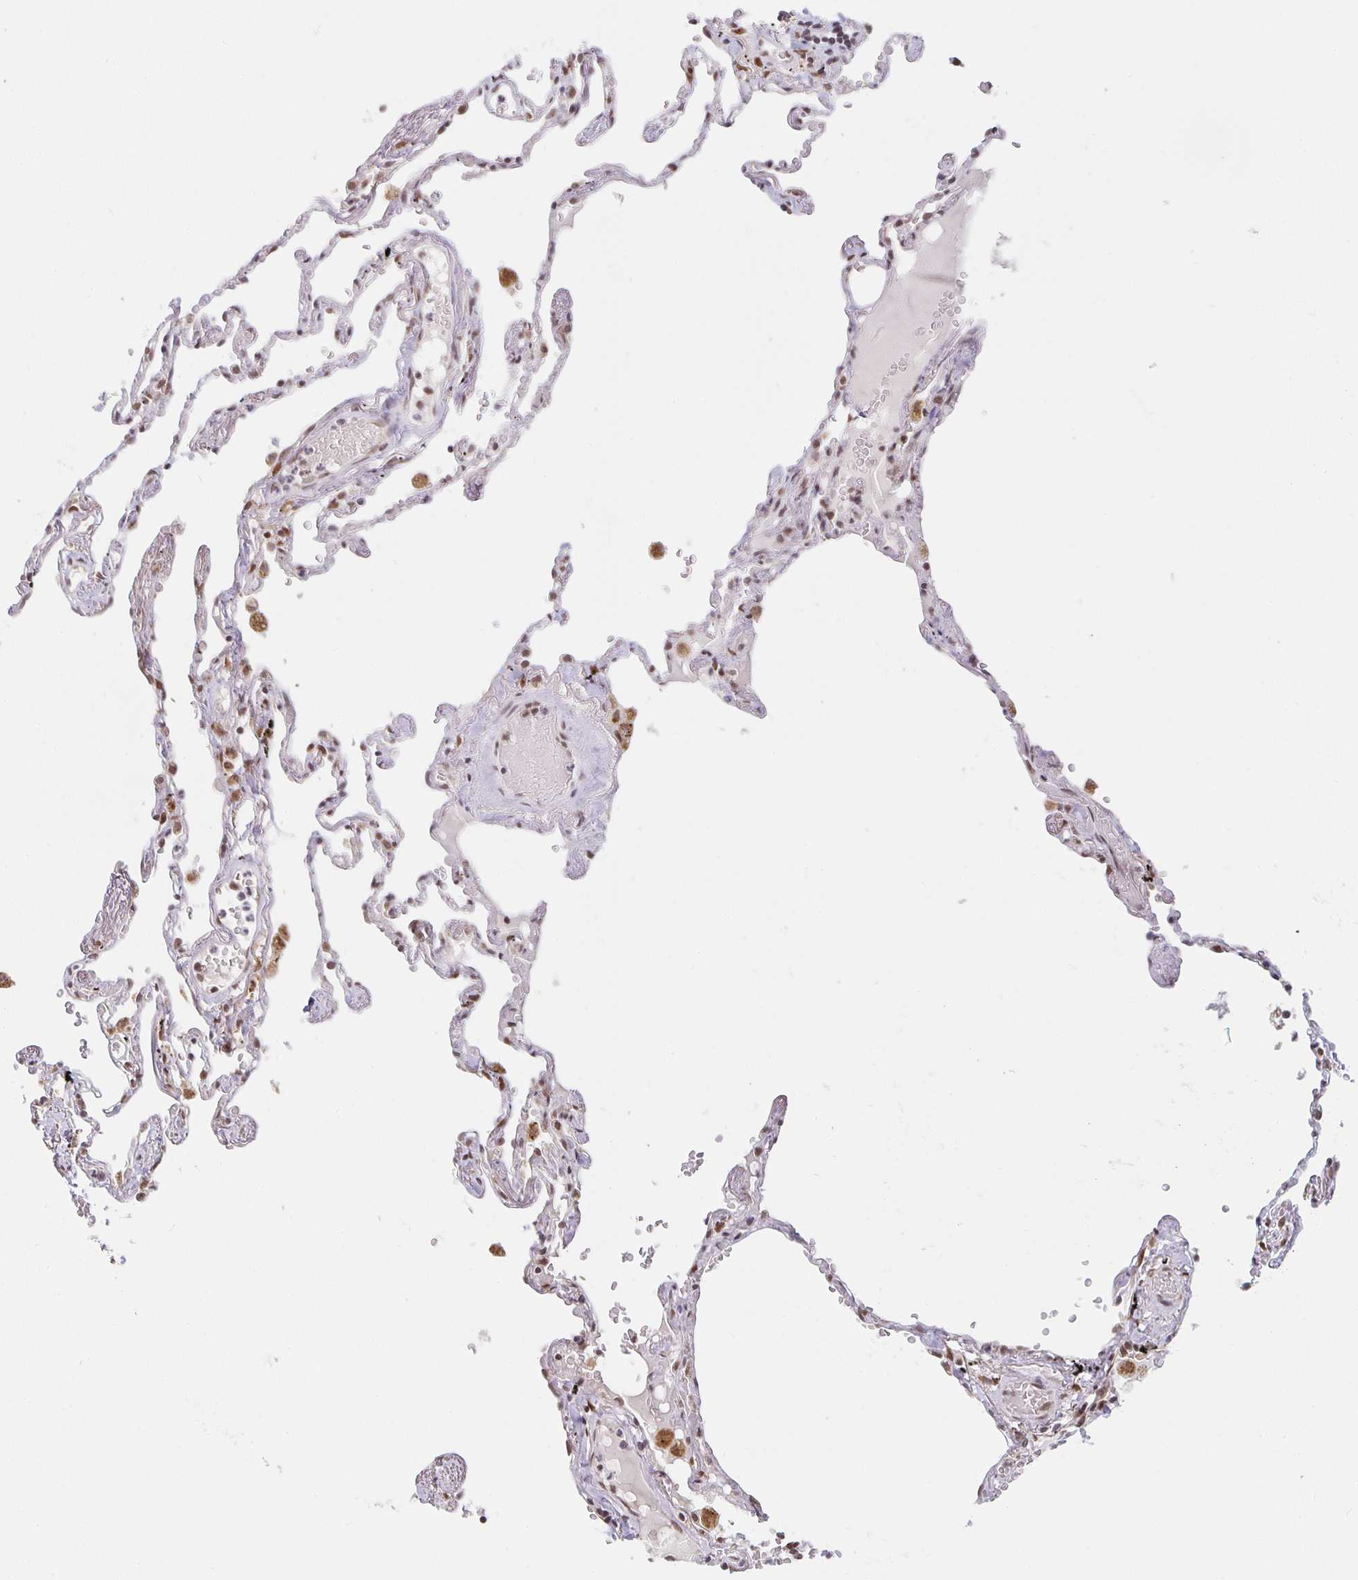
{"staining": {"intensity": "moderate", "quantity": ">75%", "location": "nuclear"}, "tissue": "lung", "cell_type": "Alveolar cells", "image_type": "normal", "snomed": [{"axis": "morphology", "description": "Normal tissue, NOS"}, {"axis": "topography", "description": "Lung"}], "caption": "A high-resolution image shows immunohistochemistry staining of unremarkable lung, which shows moderate nuclear positivity in about >75% of alveolar cells.", "gene": "SMARCA2", "patient": {"sex": "female", "age": 67}}